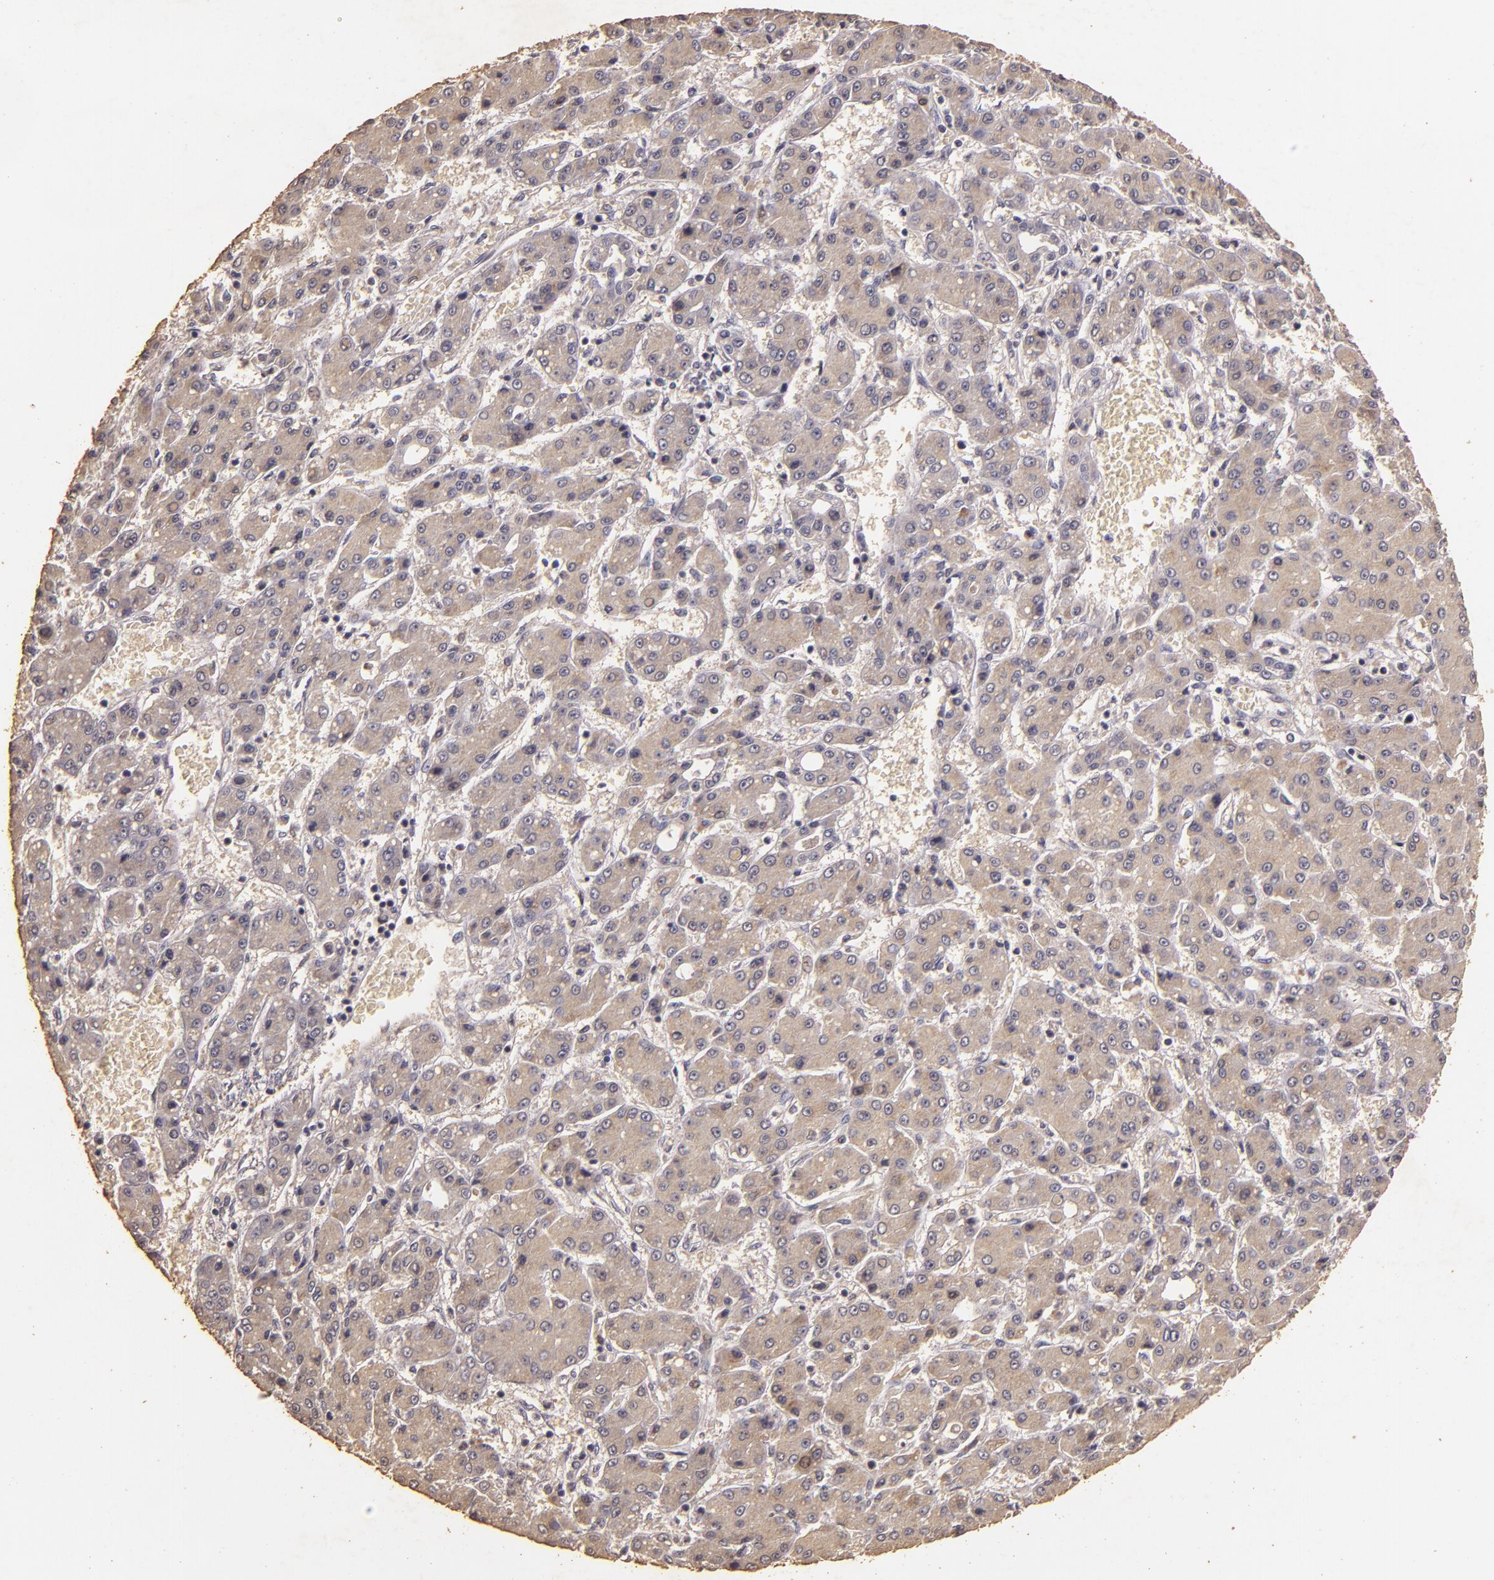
{"staining": {"intensity": "weak", "quantity": ">75%", "location": "cytoplasmic/membranous"}, "tissue": "liver cancer", "cell_type": "Tumor cells", "image_type": "cancer", "snomed": [{"axis": "morphology", "description": "Carcinoma, Hepatocellular, NOS"}, {"axis": "topography", "description": "Liver"}], "caption": "High-power microscopy captured an immunohistochemistry (IHC) histopathology image of liver cancer, revealing weak cytoplasmic/membranous expression in about >75% of tumor cells.", "gene": "BCL2L13", "patient": {"sex": "male", "age": 69}}